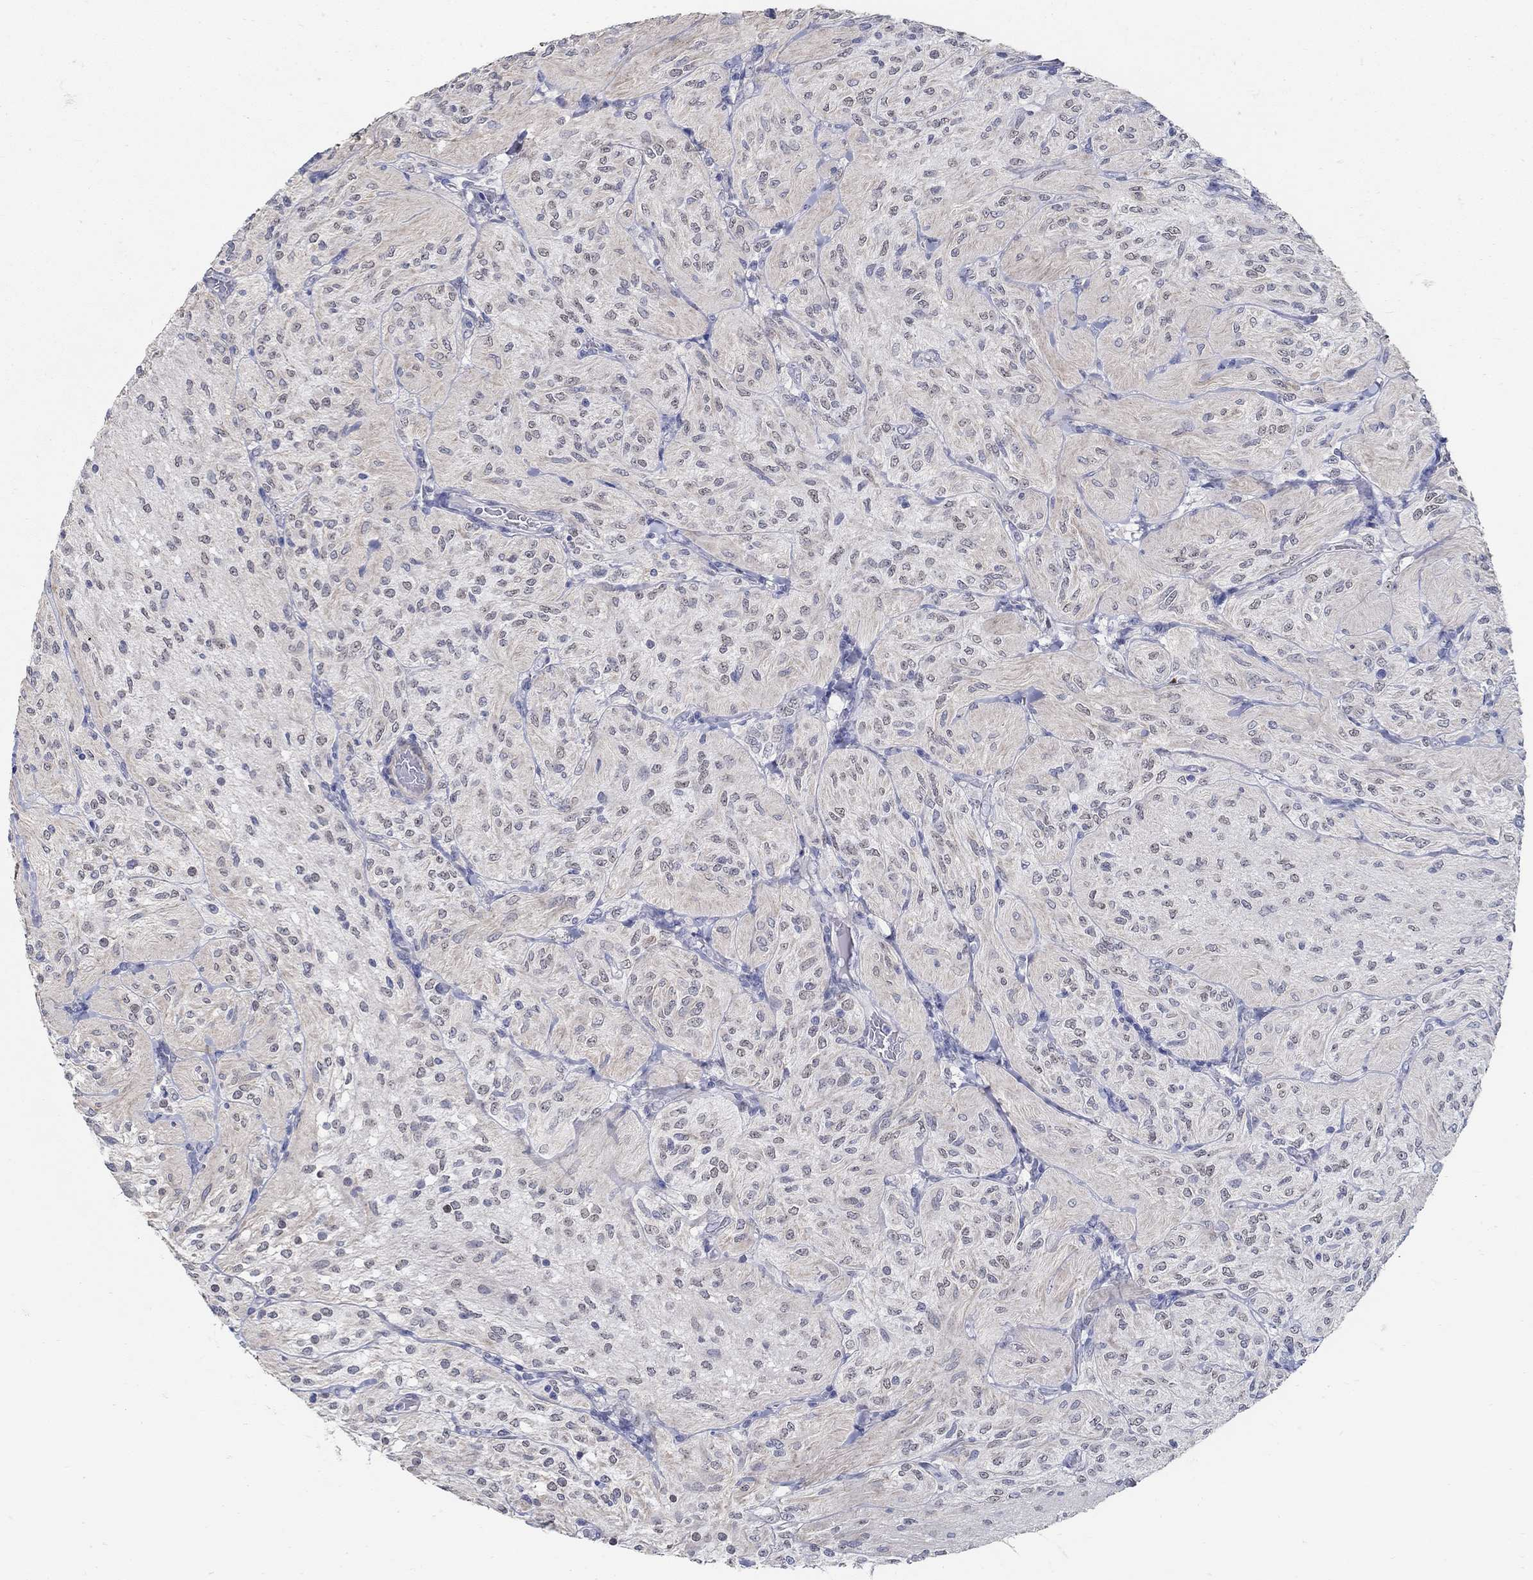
{"staining": {"intensity": "negative", "quantity": "none", "location": "none"}, "tissue": "glioma", "cell_type": "Tumor cells", "image_type": "cancer", "snomed": [{"axis": "morphology", "description": "Glioma, malignant, Low grade"}, {"axis": "topography", "description": "Brain"}], "caption": "This image is of glioma stained with IHC to label a protein in brown with the nuclei are counter-stained blue. There is no expression in tumor cells.", "gene": "USP29", "patient": {"sex": "male", "age": 3}}